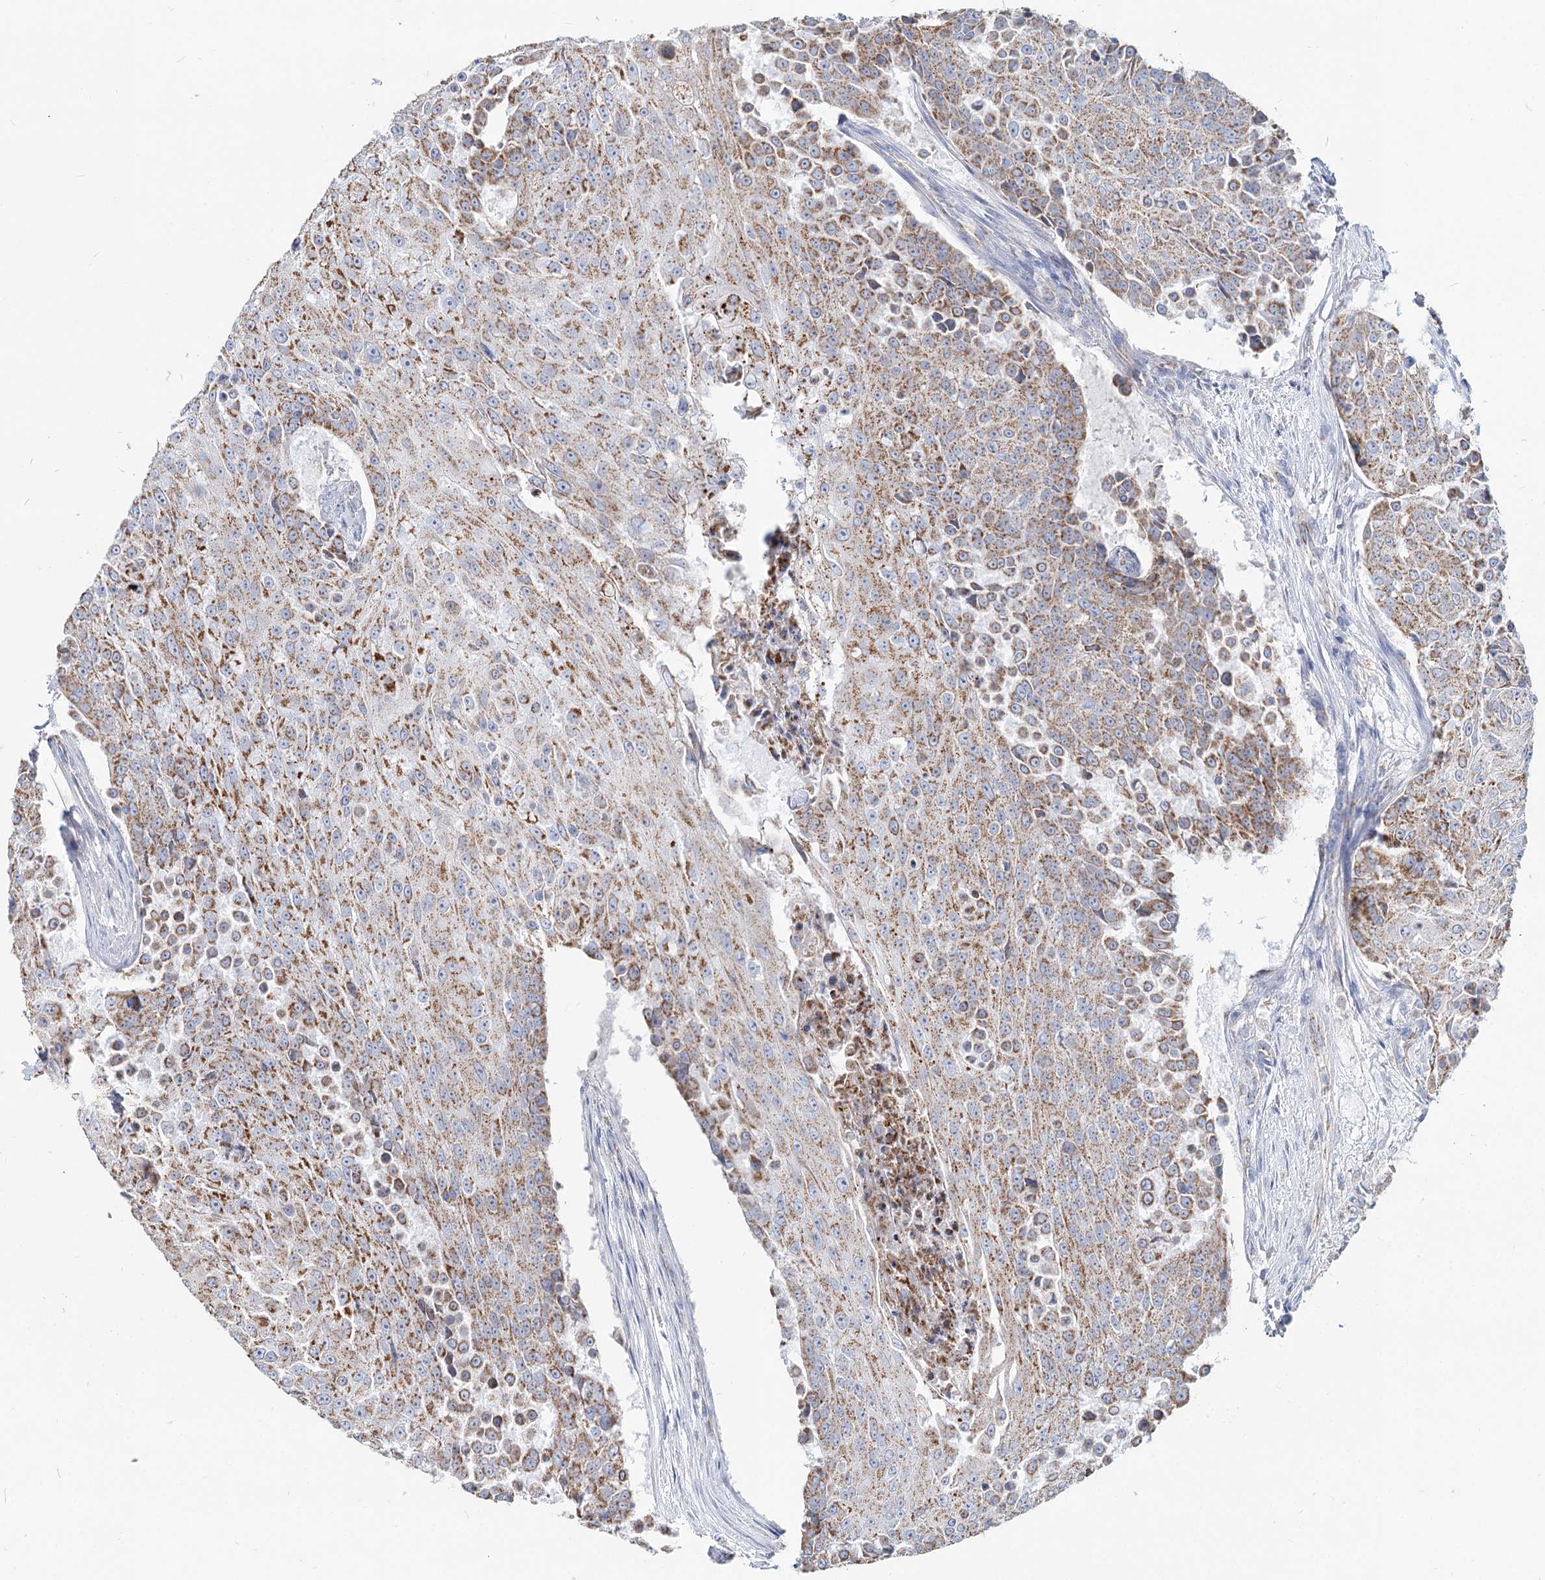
{"staining": {"intensity": "moderate", "quantity": ">75%", "location": "cytoplasmic/membranous"}, "tissue": "urothelial cancer", "cell_type": "Tumor cells", "image_type": "cancer", "snomed": [{"axis": "morphology", "description": "Urothelial carcinoma, High grade"}, {"axis": "topography", "description": "Urinary bladder"}], "caption": "This image shows IHC staining of urothelial cancer, with medium moderate cytoplasmic/membranous expression in about >75% of tumor cells.", "gene": "MCCC2", "patient": {"sex": "female", "age": 63}}